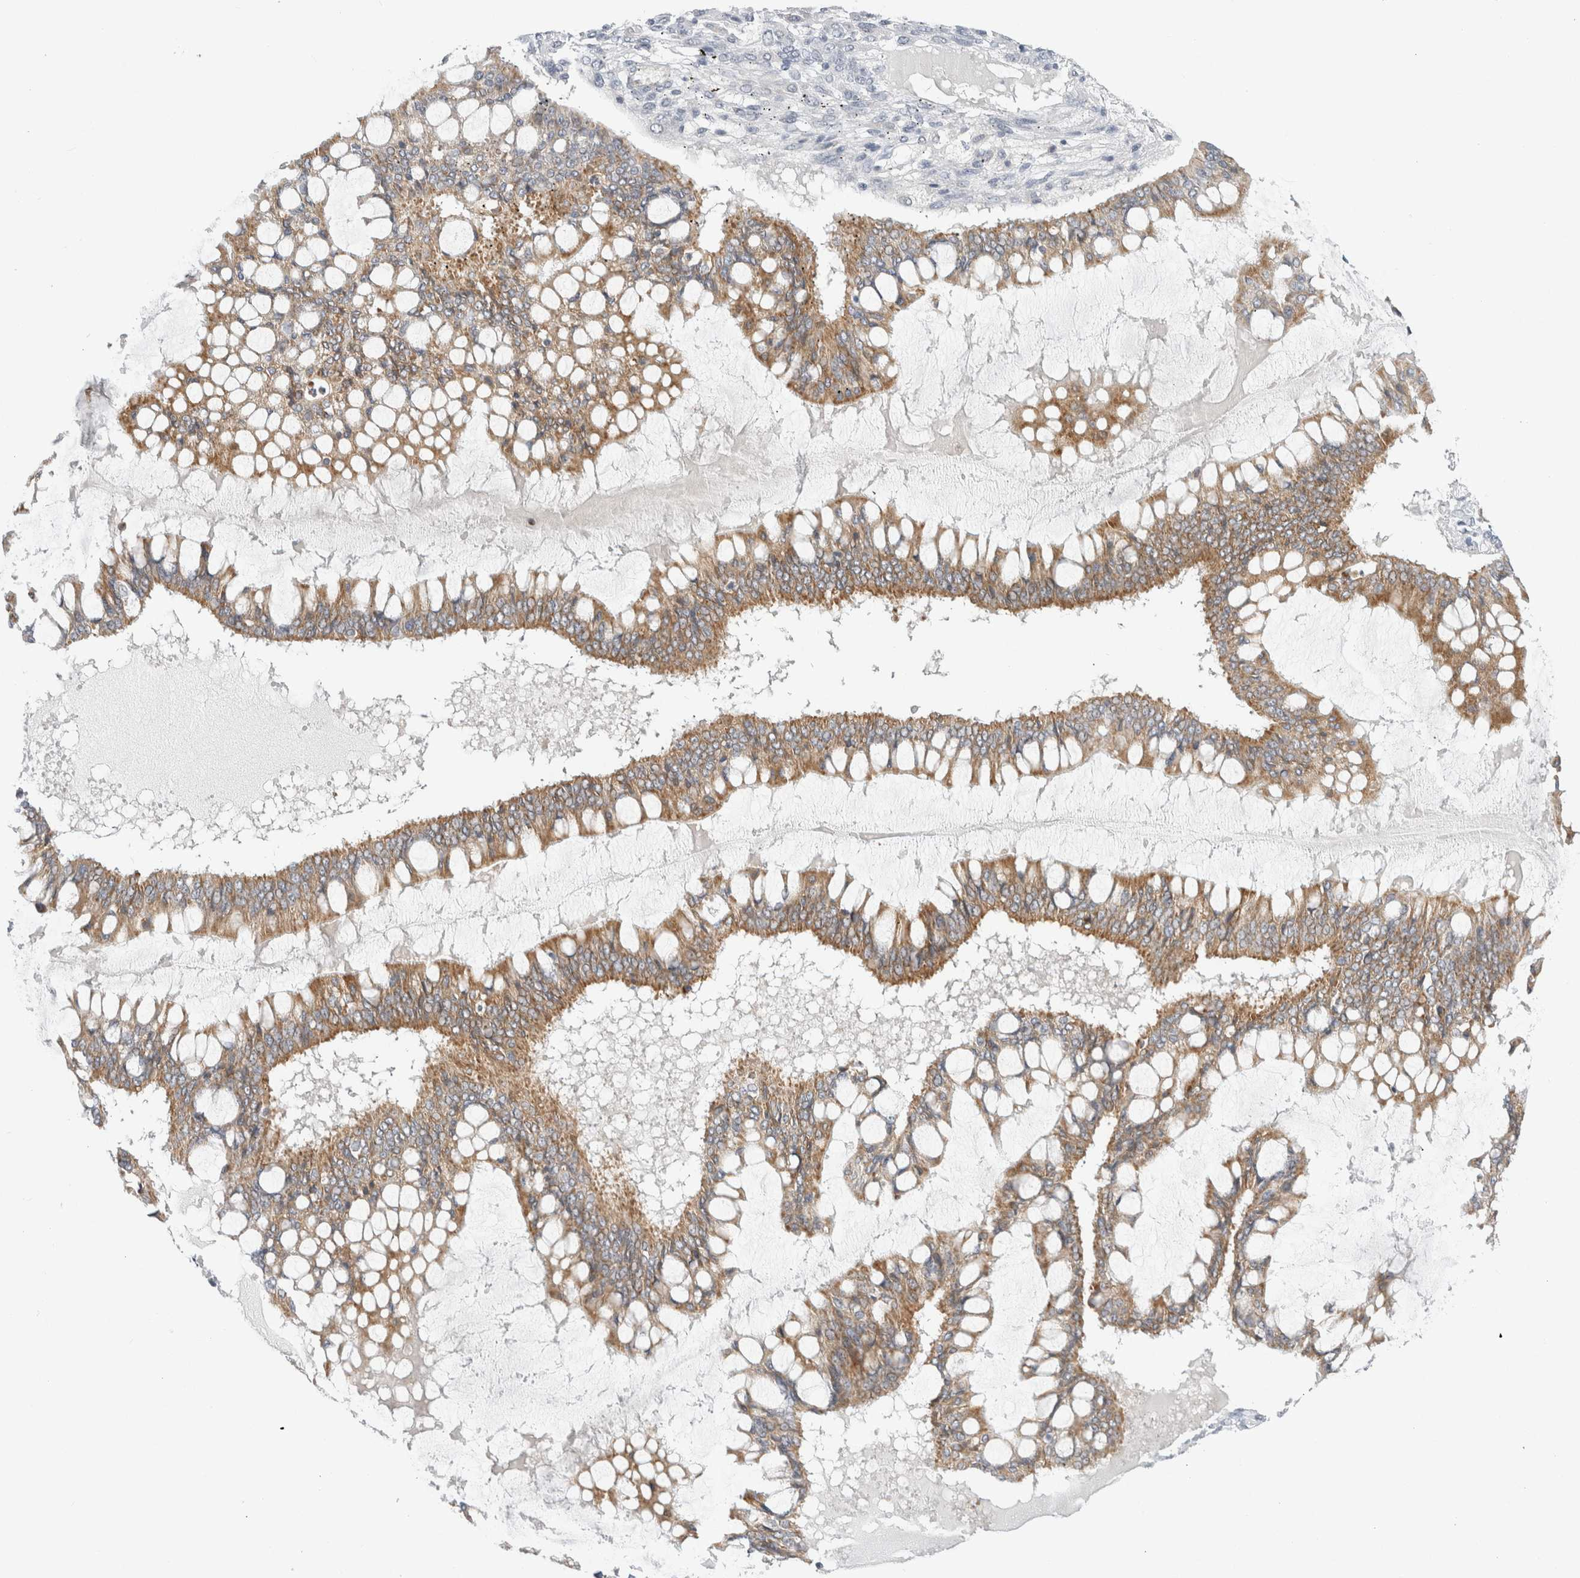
{"staining": {"intensity": "moderate", "quantity": ">75%", "location": "cytoplasmic/membranous"}, "tissue": "ovarian cancer", "cell_type": "Tumor cells", "image_type": "cancer", "snomed": [{"axis": "morphology", "description": "Cystadenocarcinoma, mucinous, NOS"}, {"axis": "topography", "description": "Ovary"}], "caption": "Mucinous cystadenocarcinoma (ovarian) stained for a protein demonstrates moderate cytoplasmic/membranous positivity in tumor cells.", "gene": "FAHD1", "patient": {"sex": "female", "age": 73}}